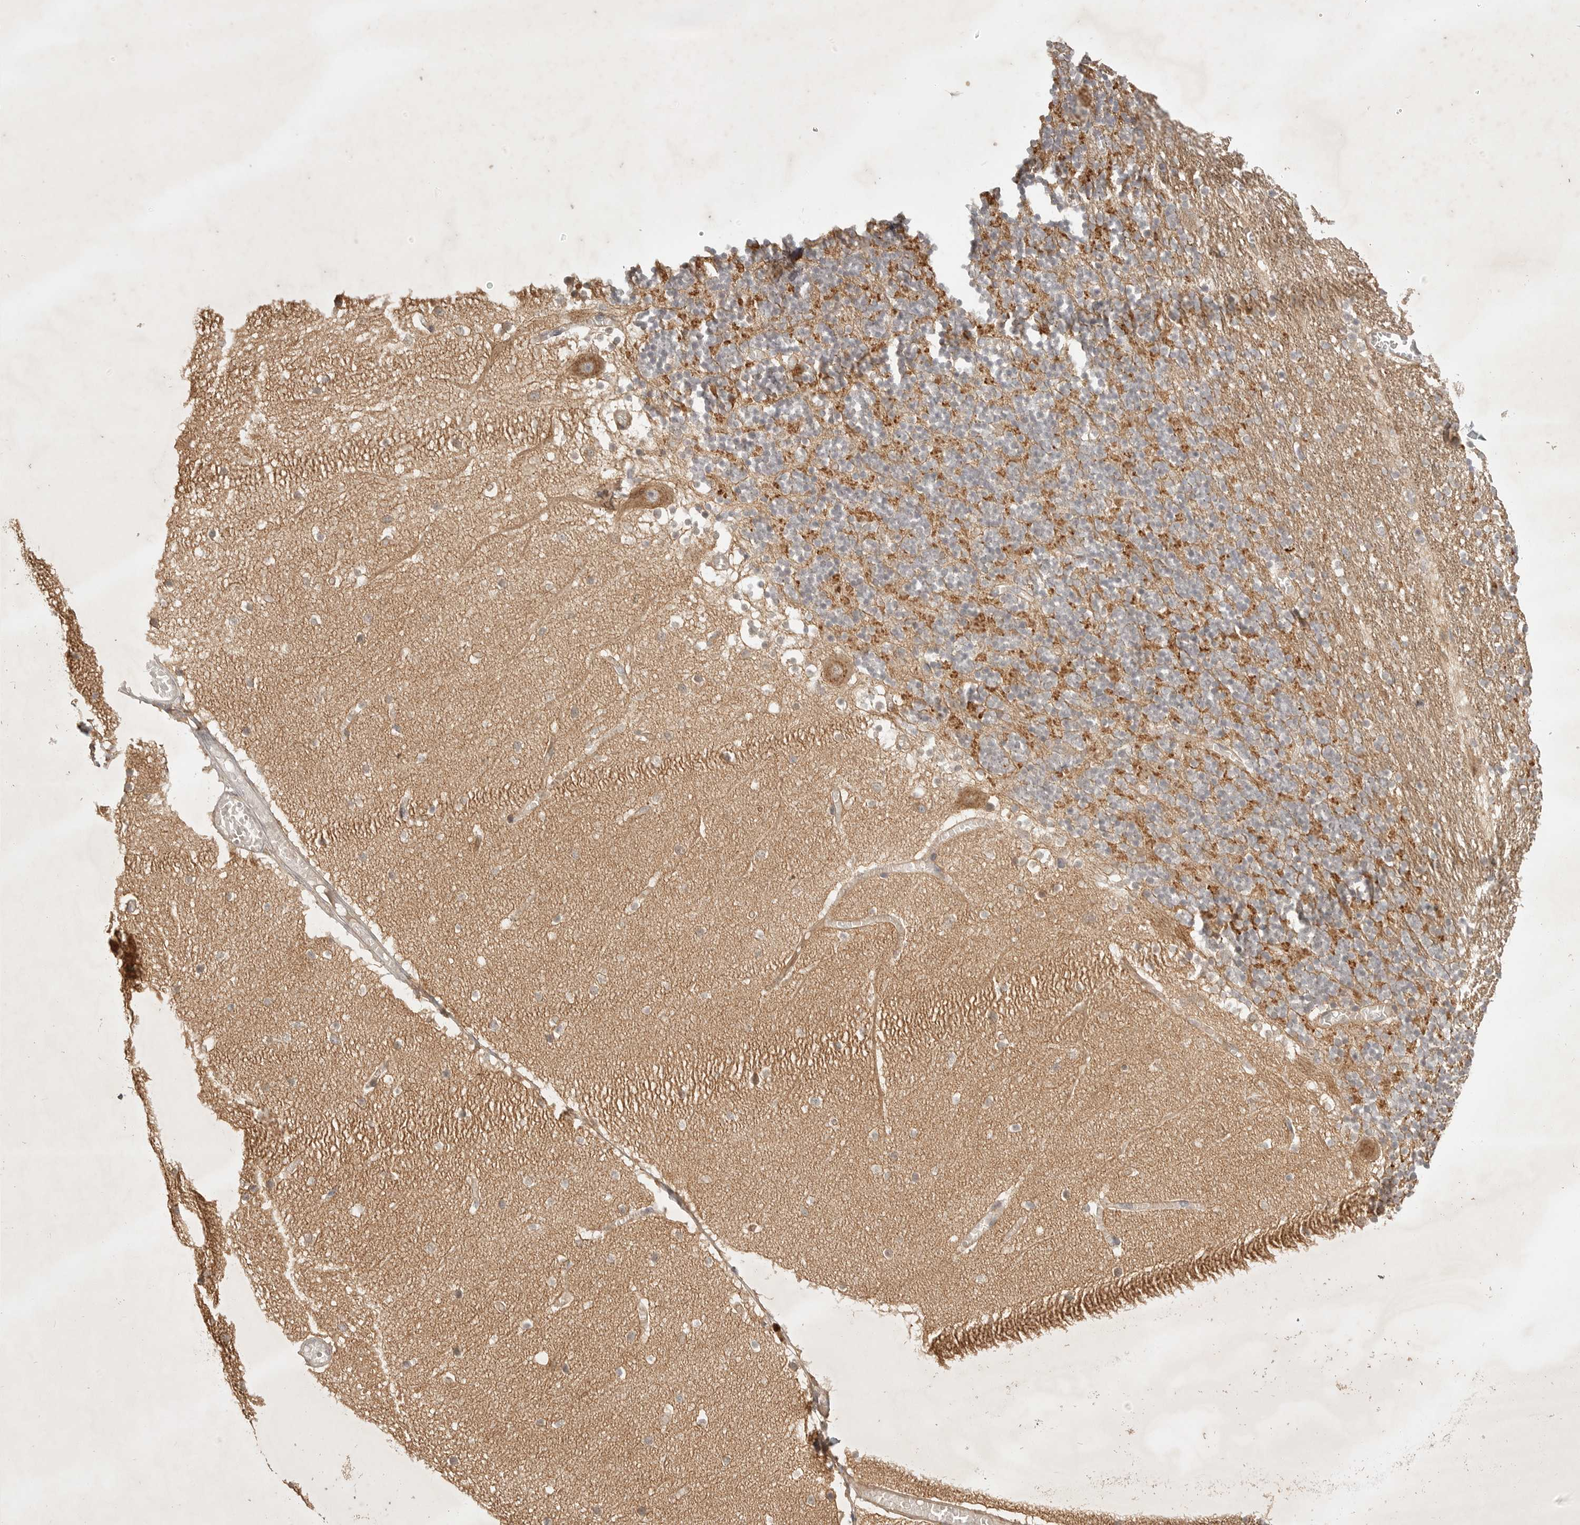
{"staining": {"intensity": "weak", "quantity": ">75%", "location": "cytoplasmic/membranous"}, "tissue": "cerebellum", "cell_type": "Cells in granular layer", "image_type": "normal", "snomed": [{"axis": "morphology", "description": "Normal tissue, NOS"}, {"axis": "topography", "description": "Cerebellum"}], "caption": "Protein expression analysis of benign human cerebellum reveals weak cytoplasmic/membranous staining in approximately >75% of cells in granular layer. (DAB (3,3'-diaminobenzidine) = brown stain, brightfield microscopy at high magnification).", "gene": "ZNF232", "patient": {"sex": "female", "age": 28}}